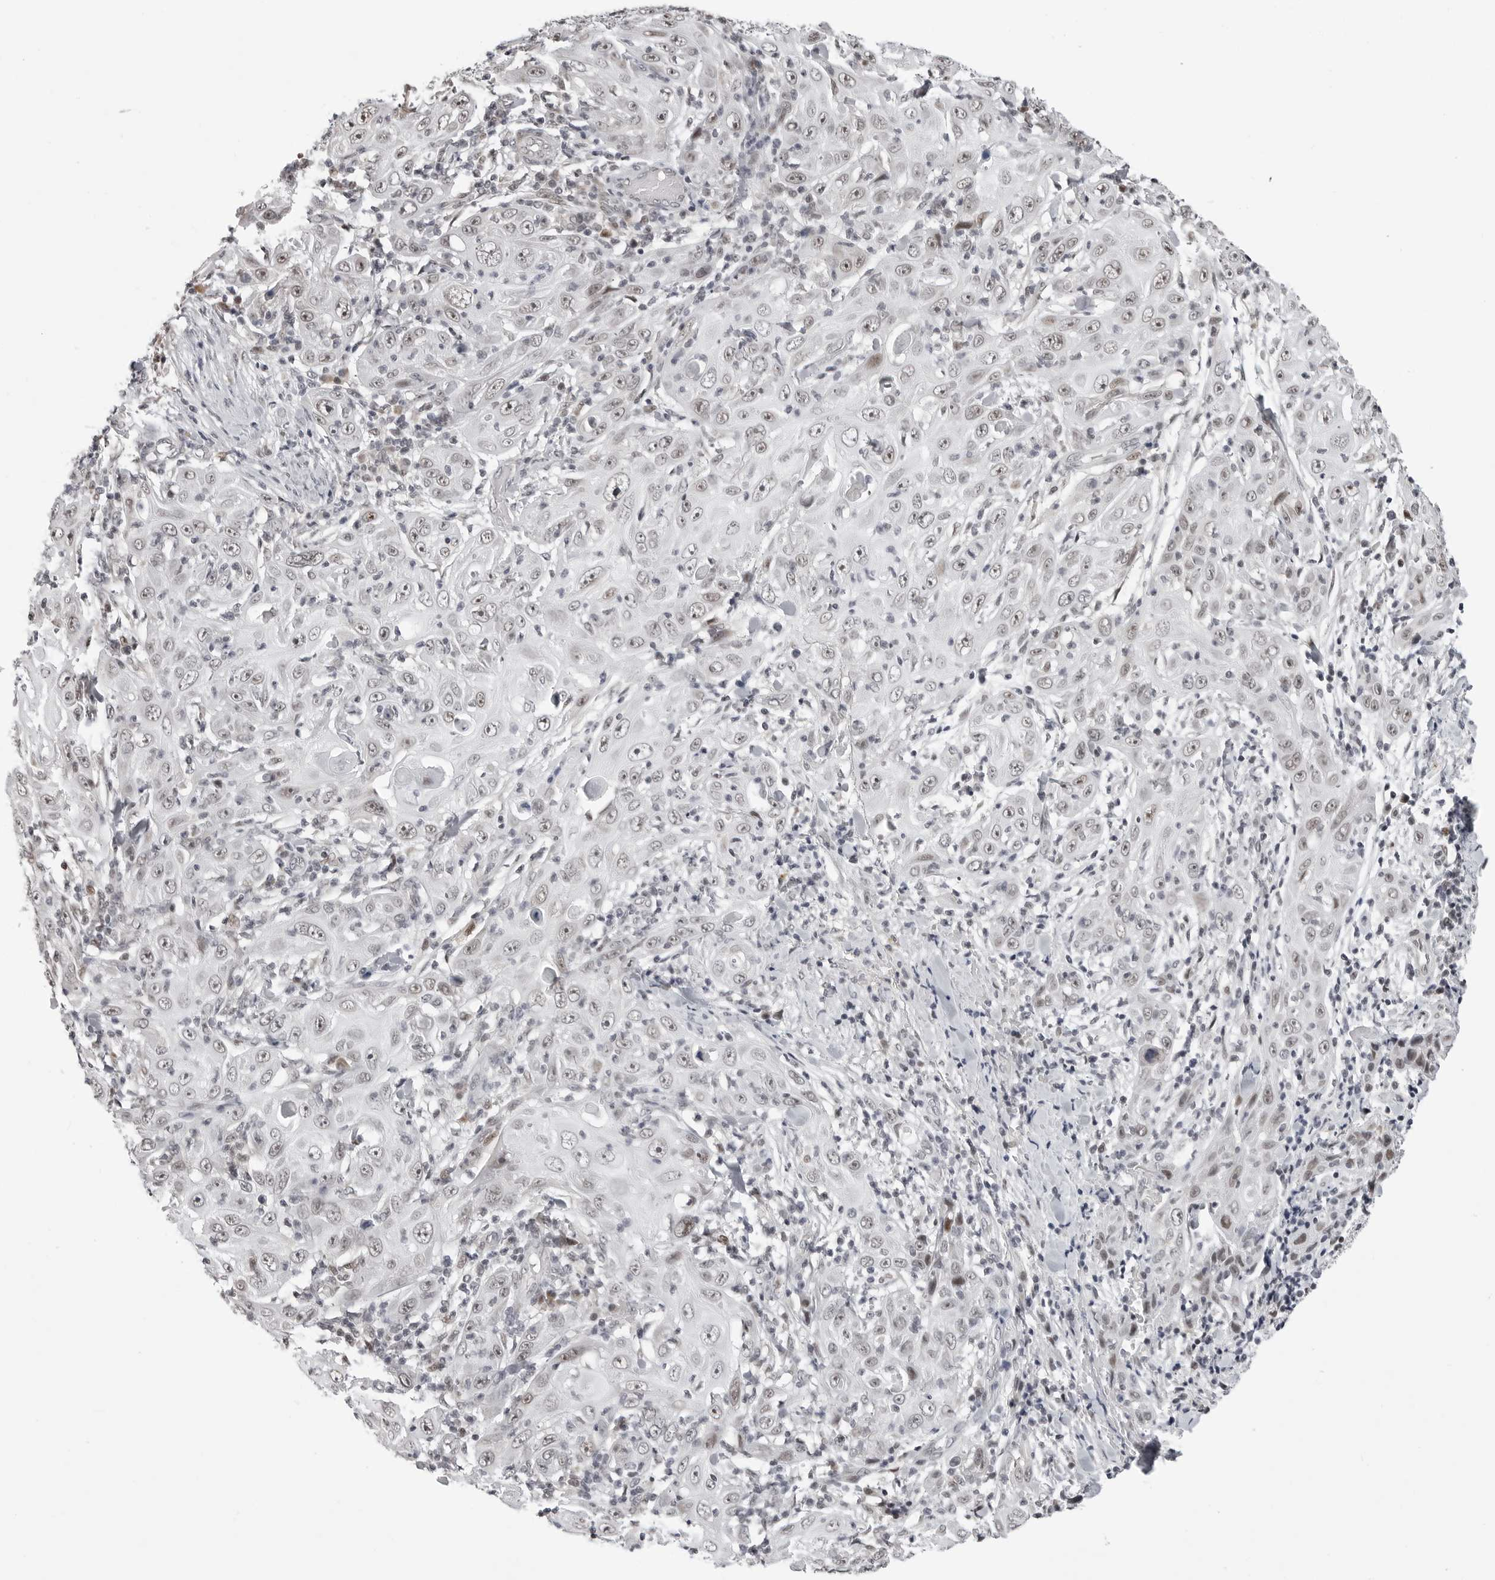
{"staining": {"intensity": "negative", "quantity": "none", "location": "none"}, "tissue": "skin cancer", "cell_type": "Tumor cells", "image_type": "cancer", "snomed": [{"axis": "morphology", "description": "Squamous cell carcinoma, NOS"}, {"axis": "topography", "description": "Skin"}], "caption": "Immunohistochemistry micrograph of neoplastic tissue: skin cancer stained with DAB shows no significant protein positivity in tumor cells. (DAB IHC with hematoxylin counter stain).", "gene": "PHF3", "patient": {"sex": "female", "age": 88}}